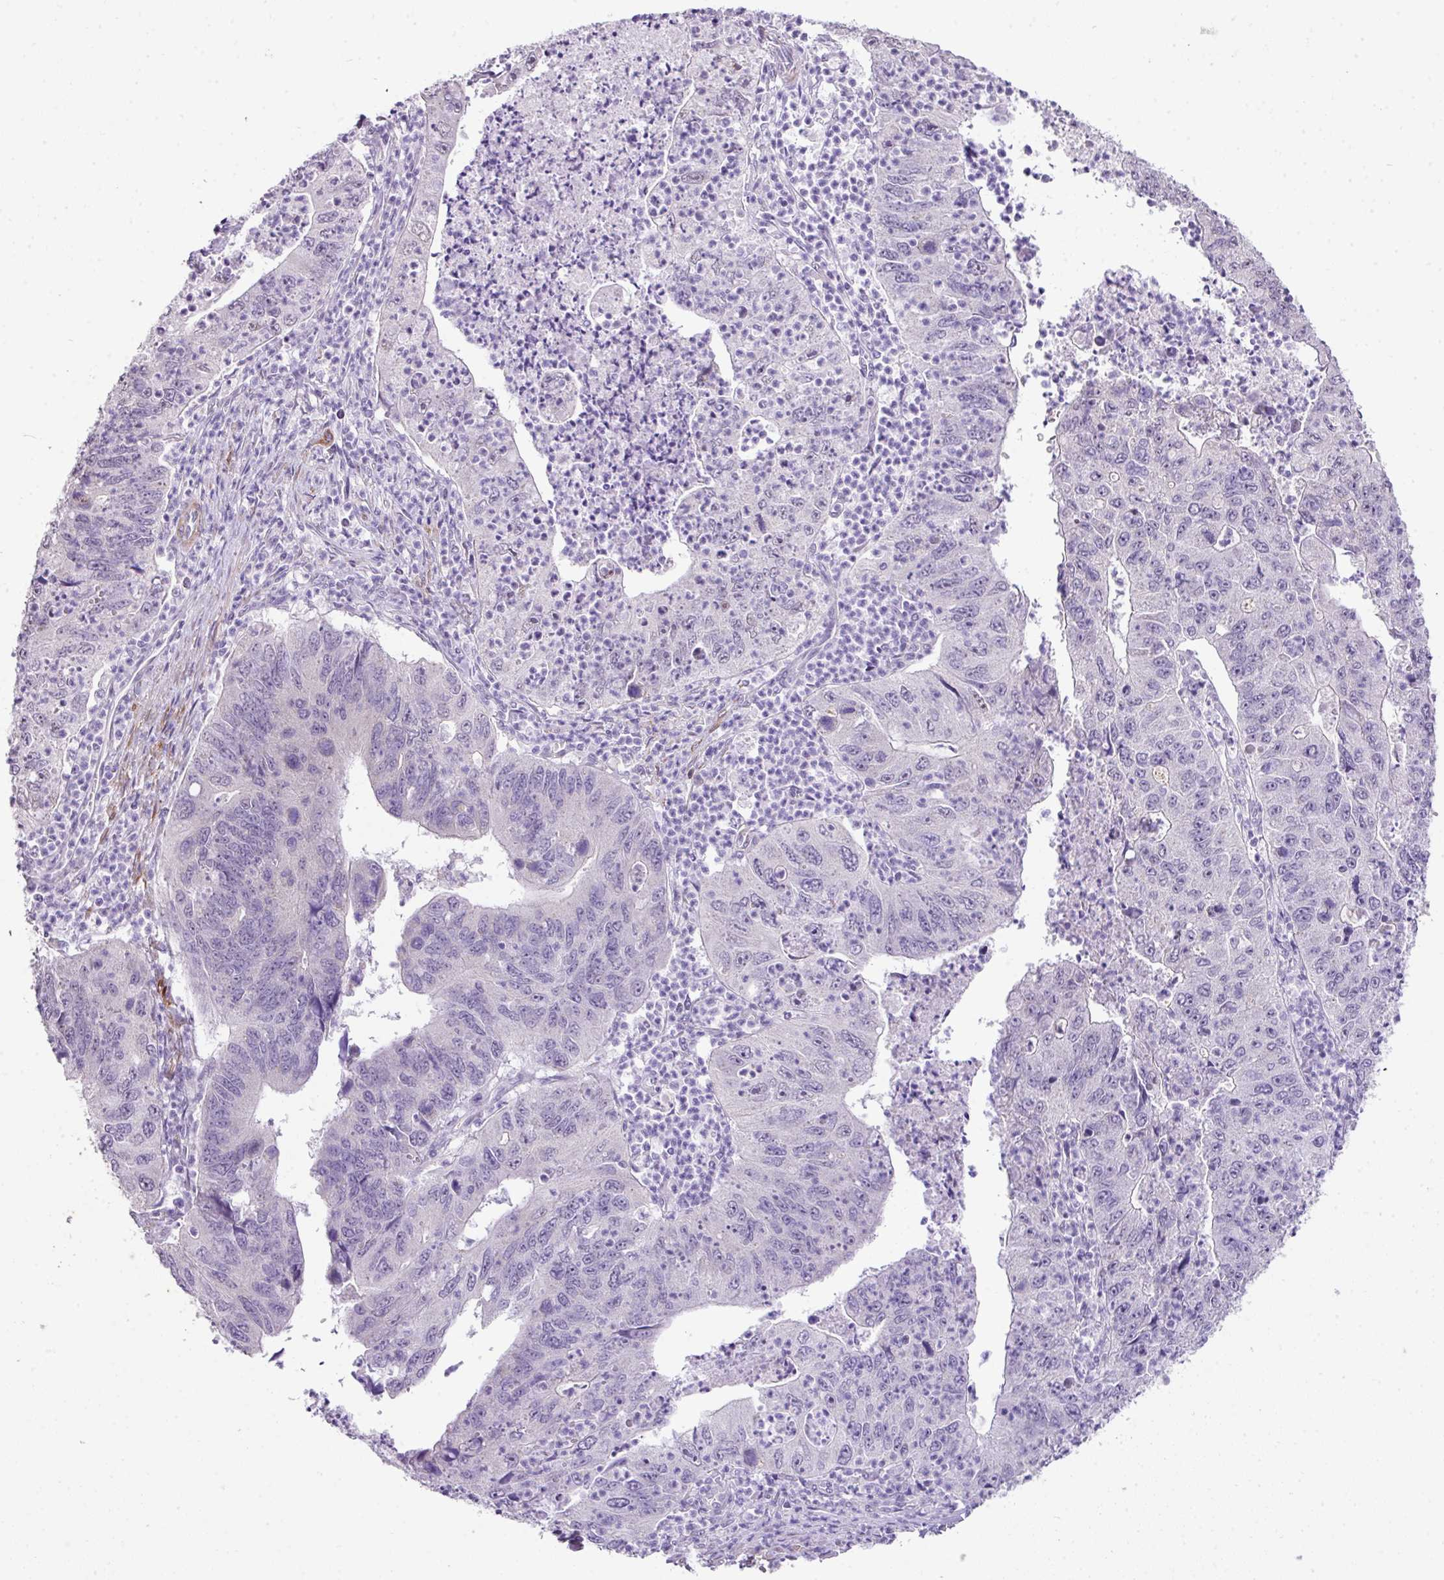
{"staining": {"intensity": "negative", "quantity": "none", "location": "none"}, "tissue": "stomach cancer", "cell_type": "Tumor cells", "image_type": "cancer", "snomed": [{"axis": "morphology", "description": "Adenocarcinoma, NOS"}, {"axis": "topography", "description": "Stomach"}], "caption": "Immunohistochemistry (IHC) of human stomach cancer (adenocarcinoma) shows no expression in tumor cells.", "gene": "DIP2A", "patient": {"sex": "male", "age": 59}}